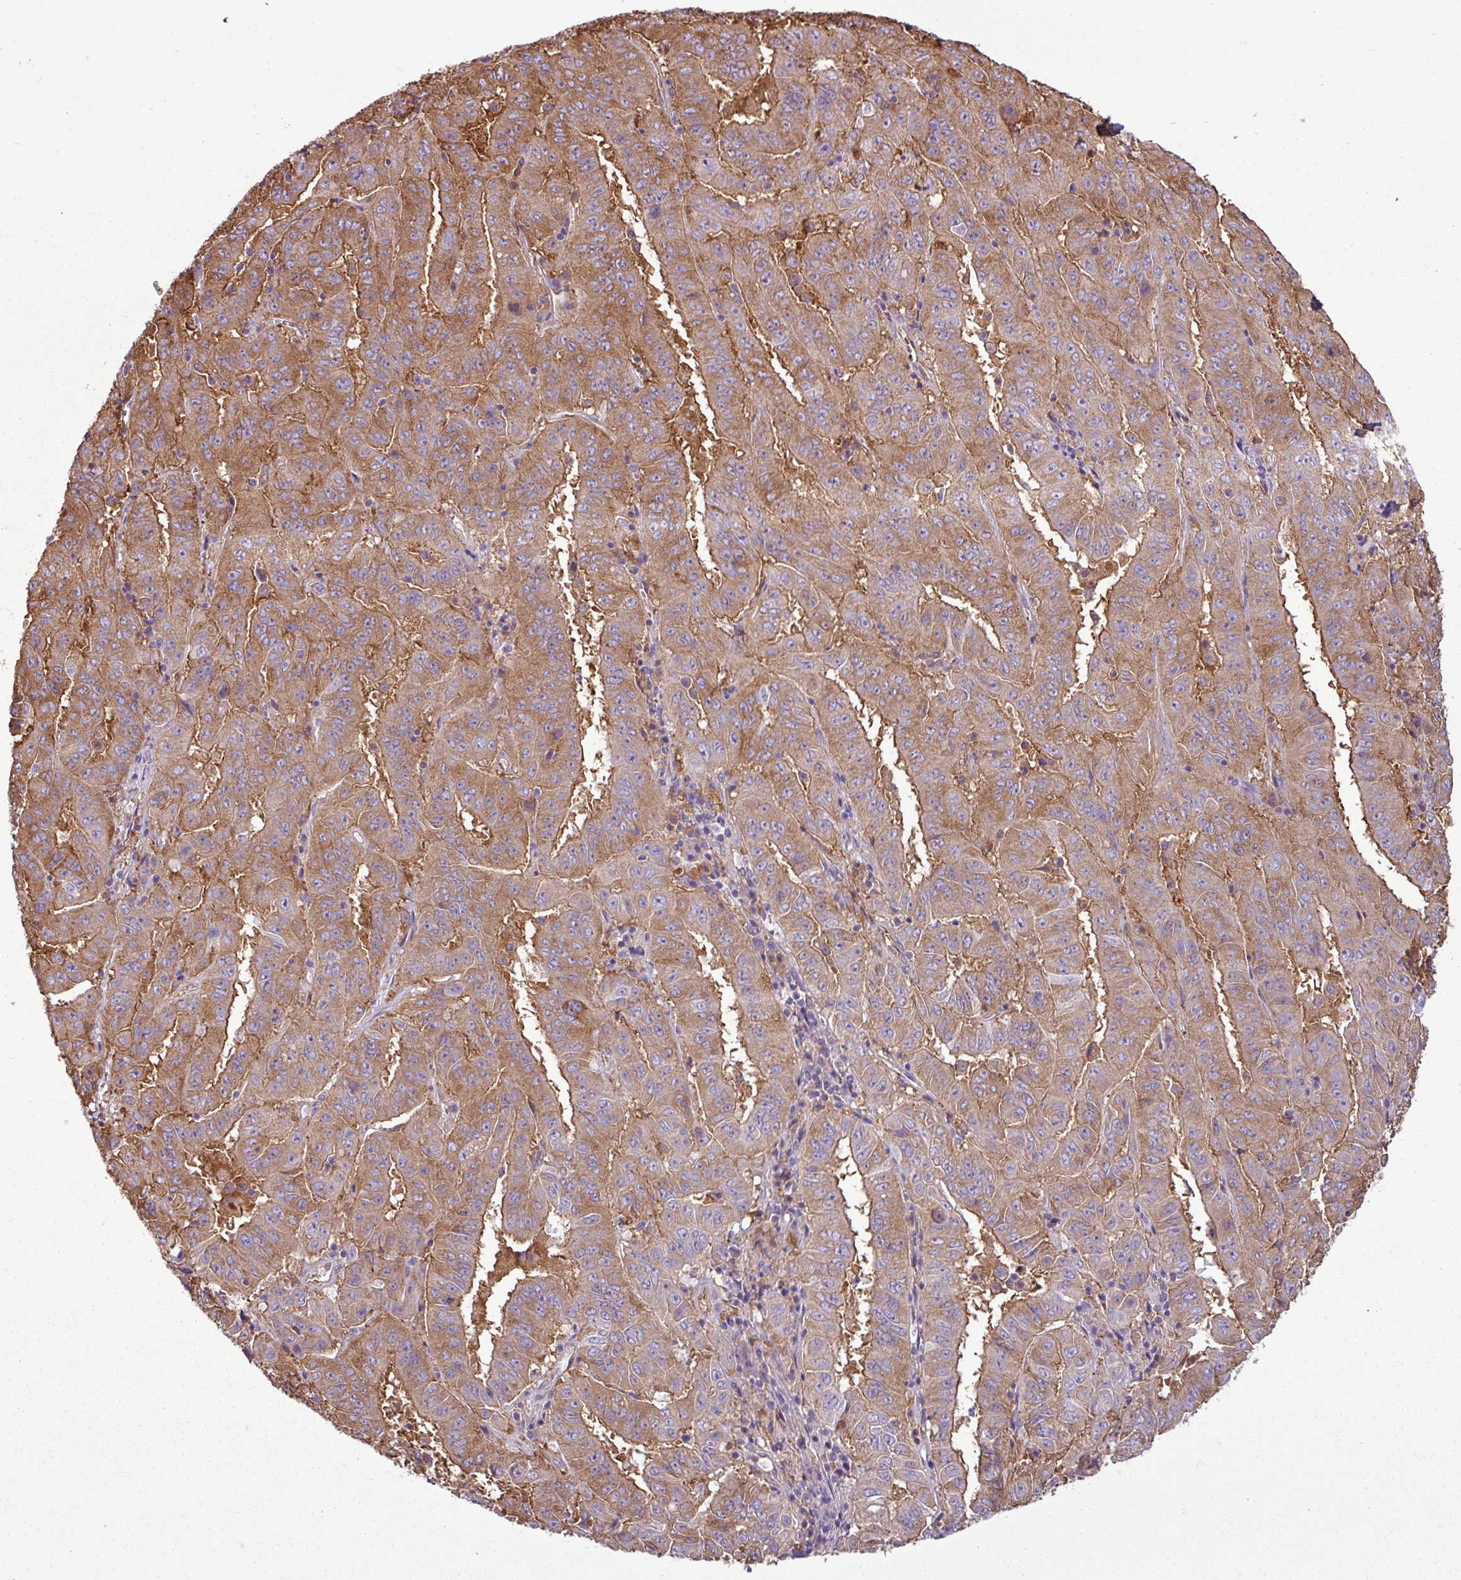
{"staining": {"intensity": "moderate", "quantity": ">75%", "location": "cytoplasmic/membranous"}, "tissue": "pancreatic cancer", "cell_type": "Tumor cells", "image_type": "cancer", "snomed": [{"axis": "morphology", "description": "Adenocarcinoma, NOS"}, {"axis": "topography", "description": "Pancreas"}], "caption": "The micrograph exhibits immunohistochemical staining of pancreatic cancer (adenocarcinoma). There is moderate cytoplasmic/membranous positivity is present in approximately >75% of tumor cells.", "gene": "PACSIN2", "patient": {"sex": "male", "age": 63}}